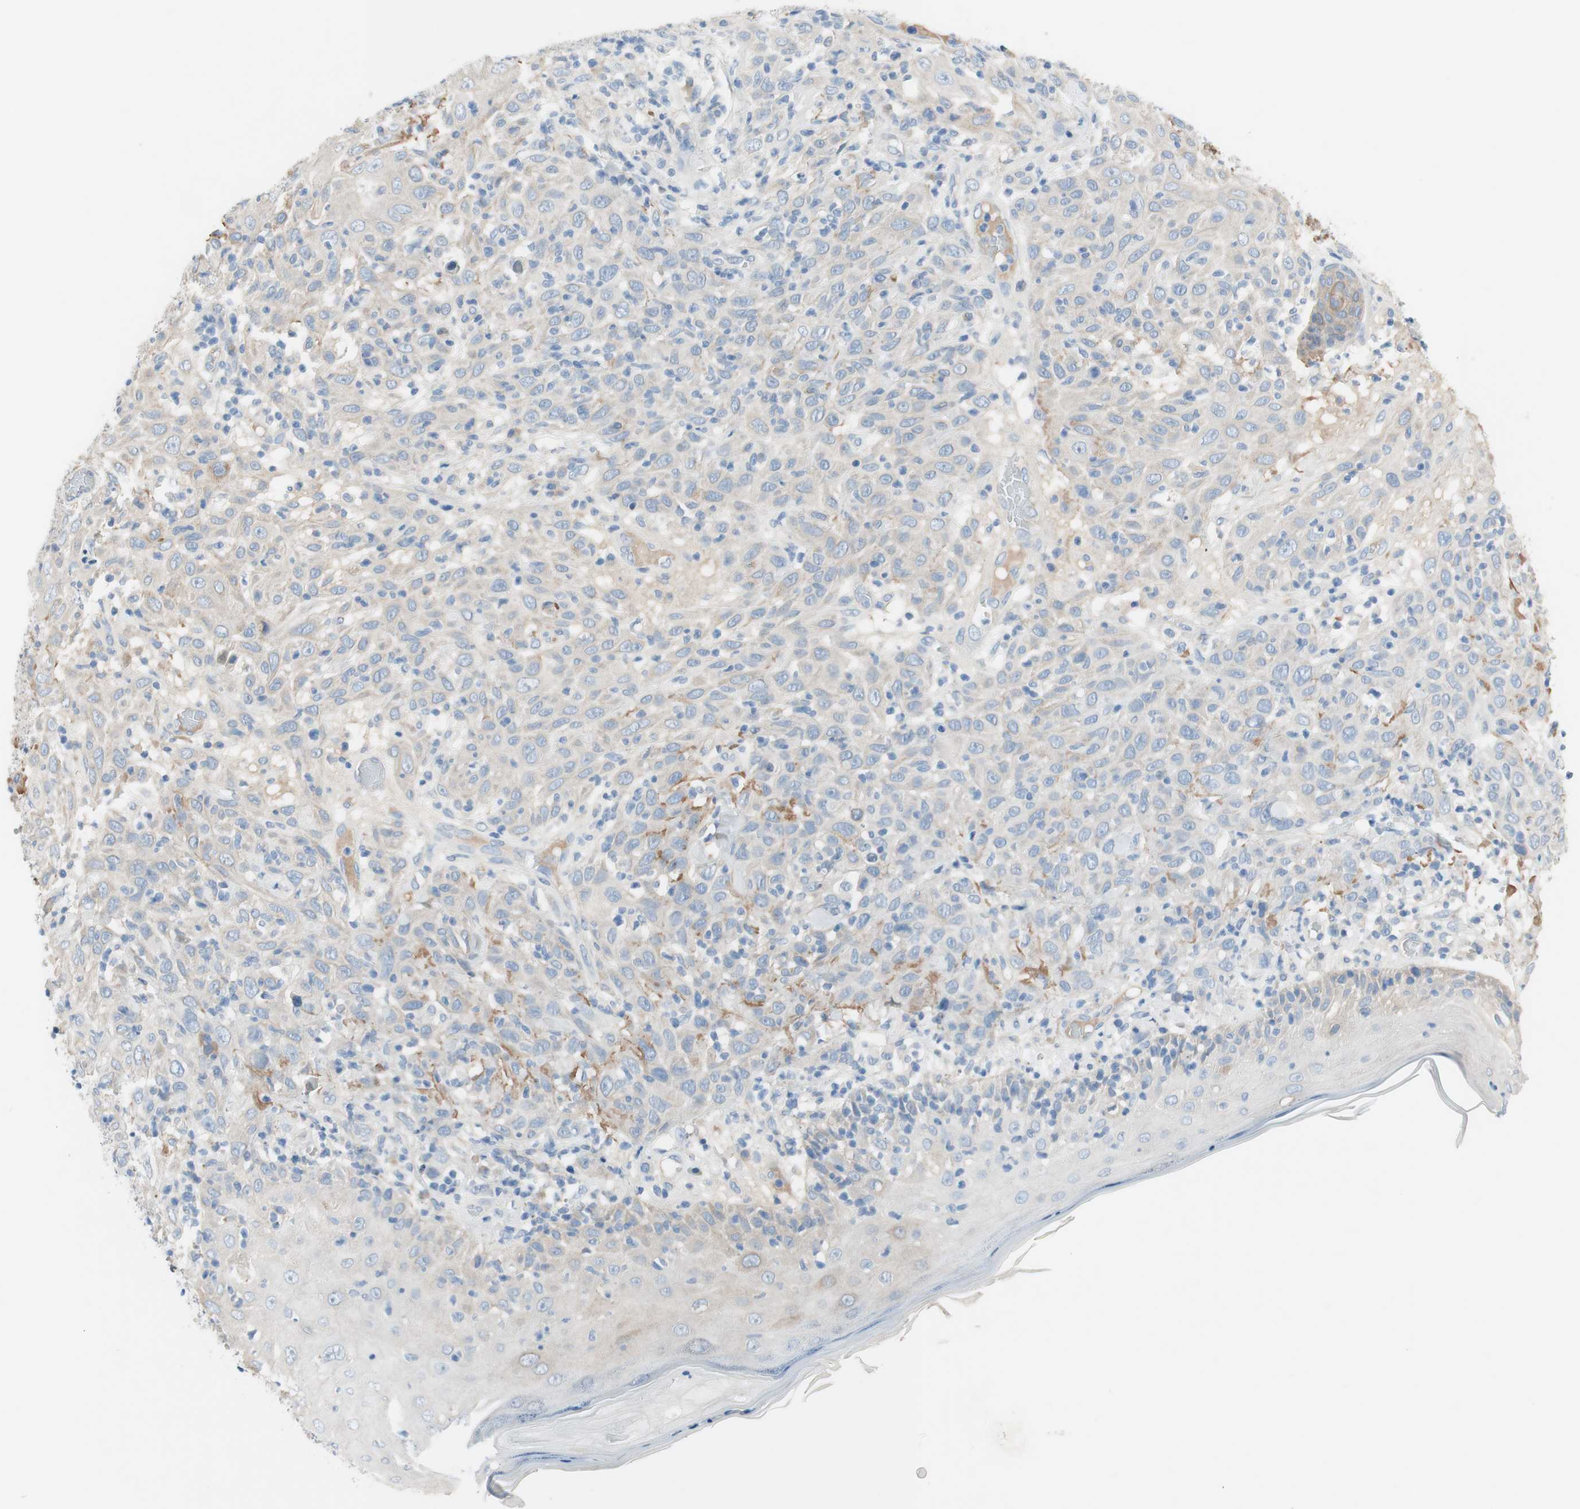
{"staining": {"intensity": "moderate", "quantity": "<25%", "location": "cytoplasmic/membranous"}, "tissue": "skin cancer", "cell_type": "Tumor cells", "image_type": "cancer", "snomed": [{"axis": "morphology", "description": "Squamous cell carcinoma, NOS"}, {"axis": "topography", "description": "Skin"}], "caption": "Human skin cancer stained for a protein (brown) shows moderate cytoplasmic/membranous positive expression in about <25% of tumor cells.", "gene": "FDFT1", "patient": {"sex": "female", "age": 88}}